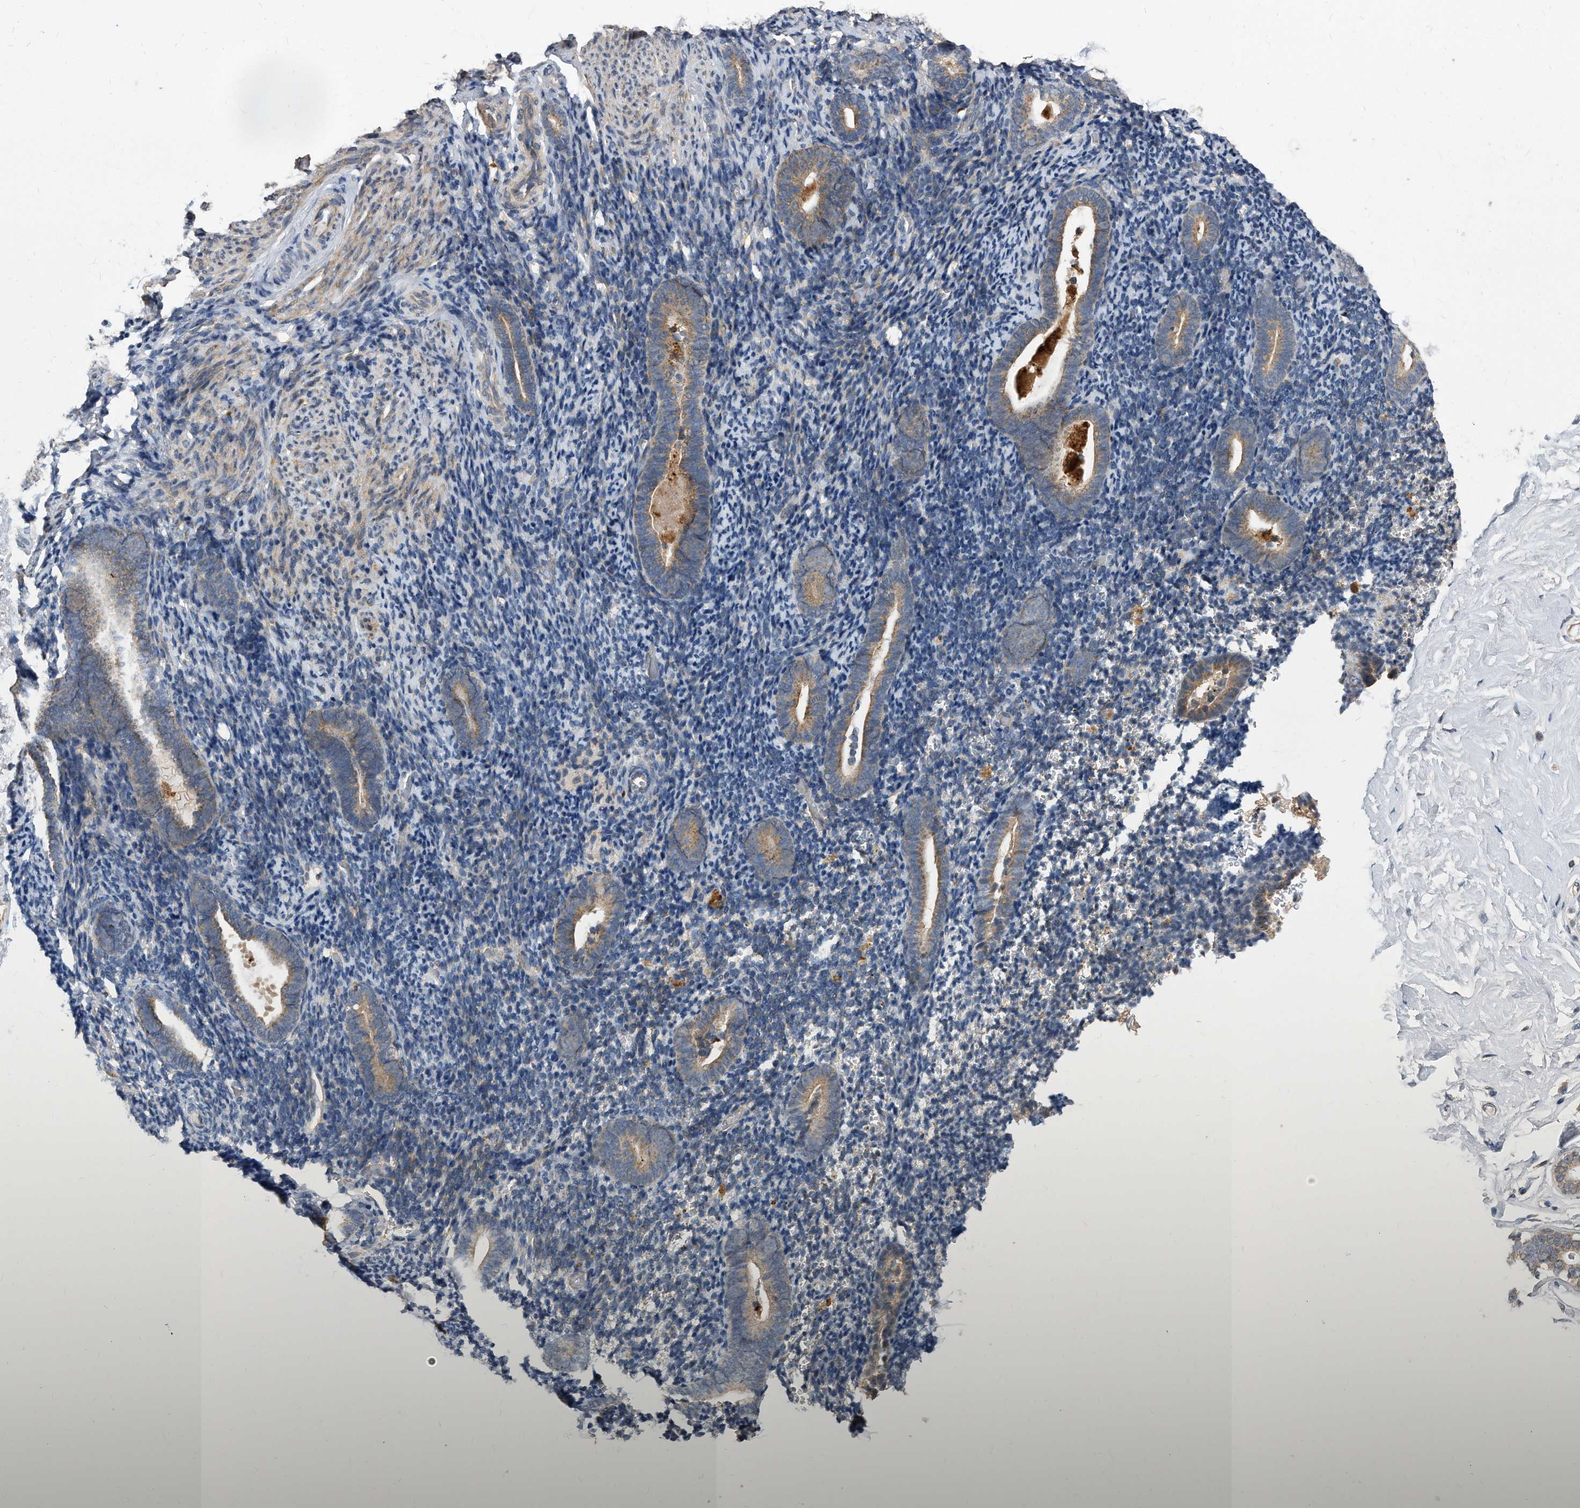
{"staining": {"intensity": "moderate", "quantity": "<25%", "location": "cytoplasmic/membranous"}, "tissue": "endometrium", "cell_type": "Cells in endometrial stroma", "image_type": "normal", "snomed": [{"axis": "morphology", "description": "Normal tissue, NOS"}, {"axis": "topography", "description": "Endometrium"}], "caption": "An image of human endometrium stained for a protein shows moderate cytoplasmic/membranous brown staining in cells in endometrial stroma. (Brightfield microscopy of DAB IHC at high magnification).", "gene": "SOBP", "patient": {"sex": "female", "age": 51}}